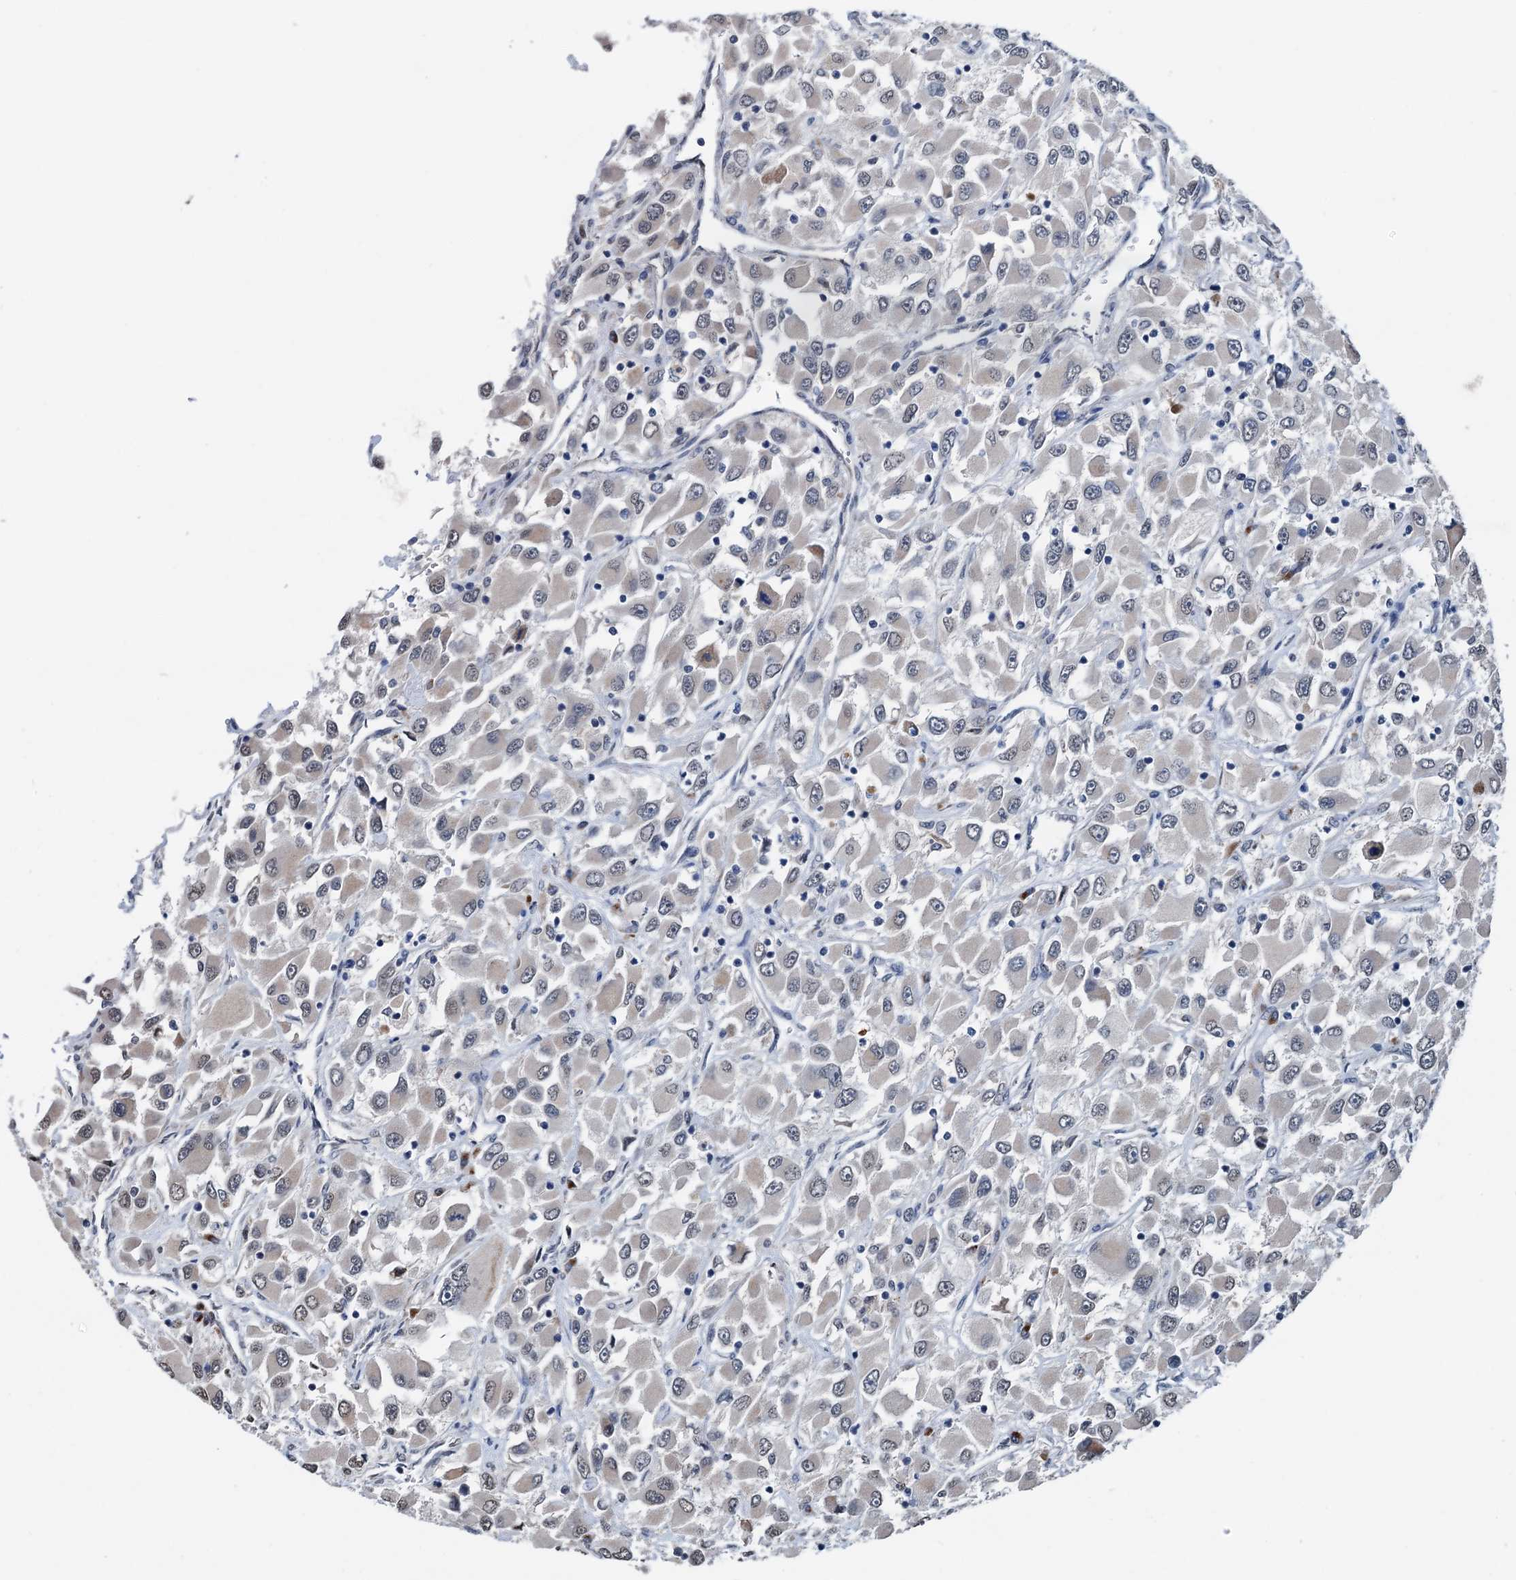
{"staining": {"intensity": "weak", "quantity": "<25%", "location": "cytoplasmic/membranous"}, "tissue": "renal cancer", "cell_type": "Tumor cells", "image_type": "cancer", "snomed": [{"axis": "morphology", "description": "Adenocarcinoma, NOS"}, {"axis": "topography", "description": "Kidney"}], "caption": "Immunohistochemistry (IHC) of human renal cancer exhibits no staining in tumor cells.", "gene": "SHLD1", "patient": {"sex": "female", "age": 52}}